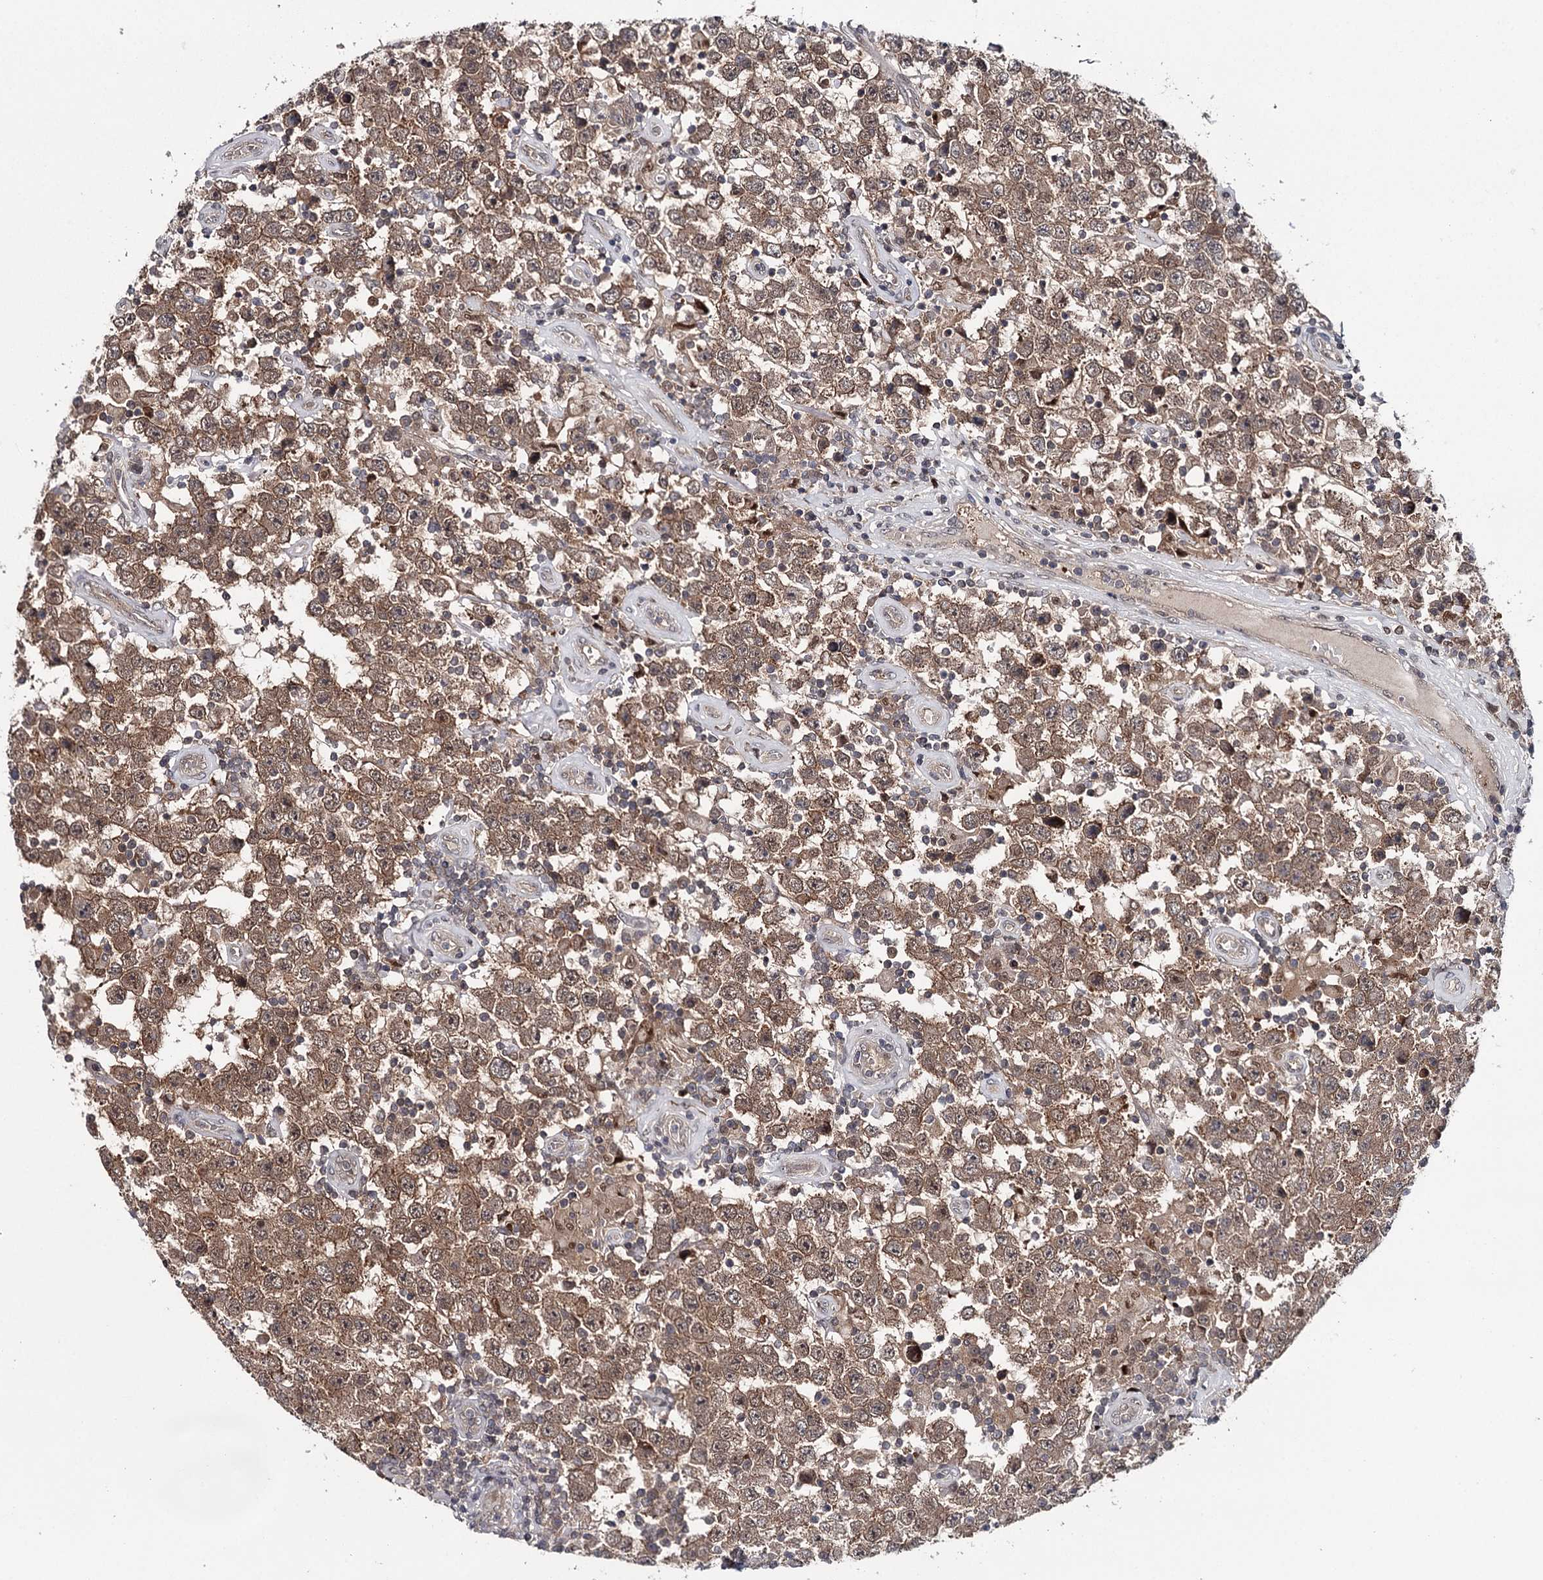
{"staining": {"intensity": "moderate", "quantity": ">75%", "location": "cytoplasmic/membranous"}, "tissue": "testis cancer", "cell_type": "Tumor cells", "image_type": "cancer", "snomed": [{"axis": "morphology", "description": "Normal tissue, NOS"}, {"axis": "morphology", "description": "Urothelial carcinoma, High grade"}, {"axis": "morphology", "description": "Seminoma, NOS"}, {"axis": "morphology", "description": "Carcinoma, Embryonal, NOS"}, {"axis": "topography", "description": "Urinary bladder"}, {"axis": "topography", "description": "Testis"}], "caption": "Immunohistochemistry (DAB) staining of seminoma (testis) demonstrates moderate cytoplasmic/membranous protein positivity in approximately >75% of tumor cells.", "gene": "GTSF1", "patient": {"sex": "male", "age": 41}}